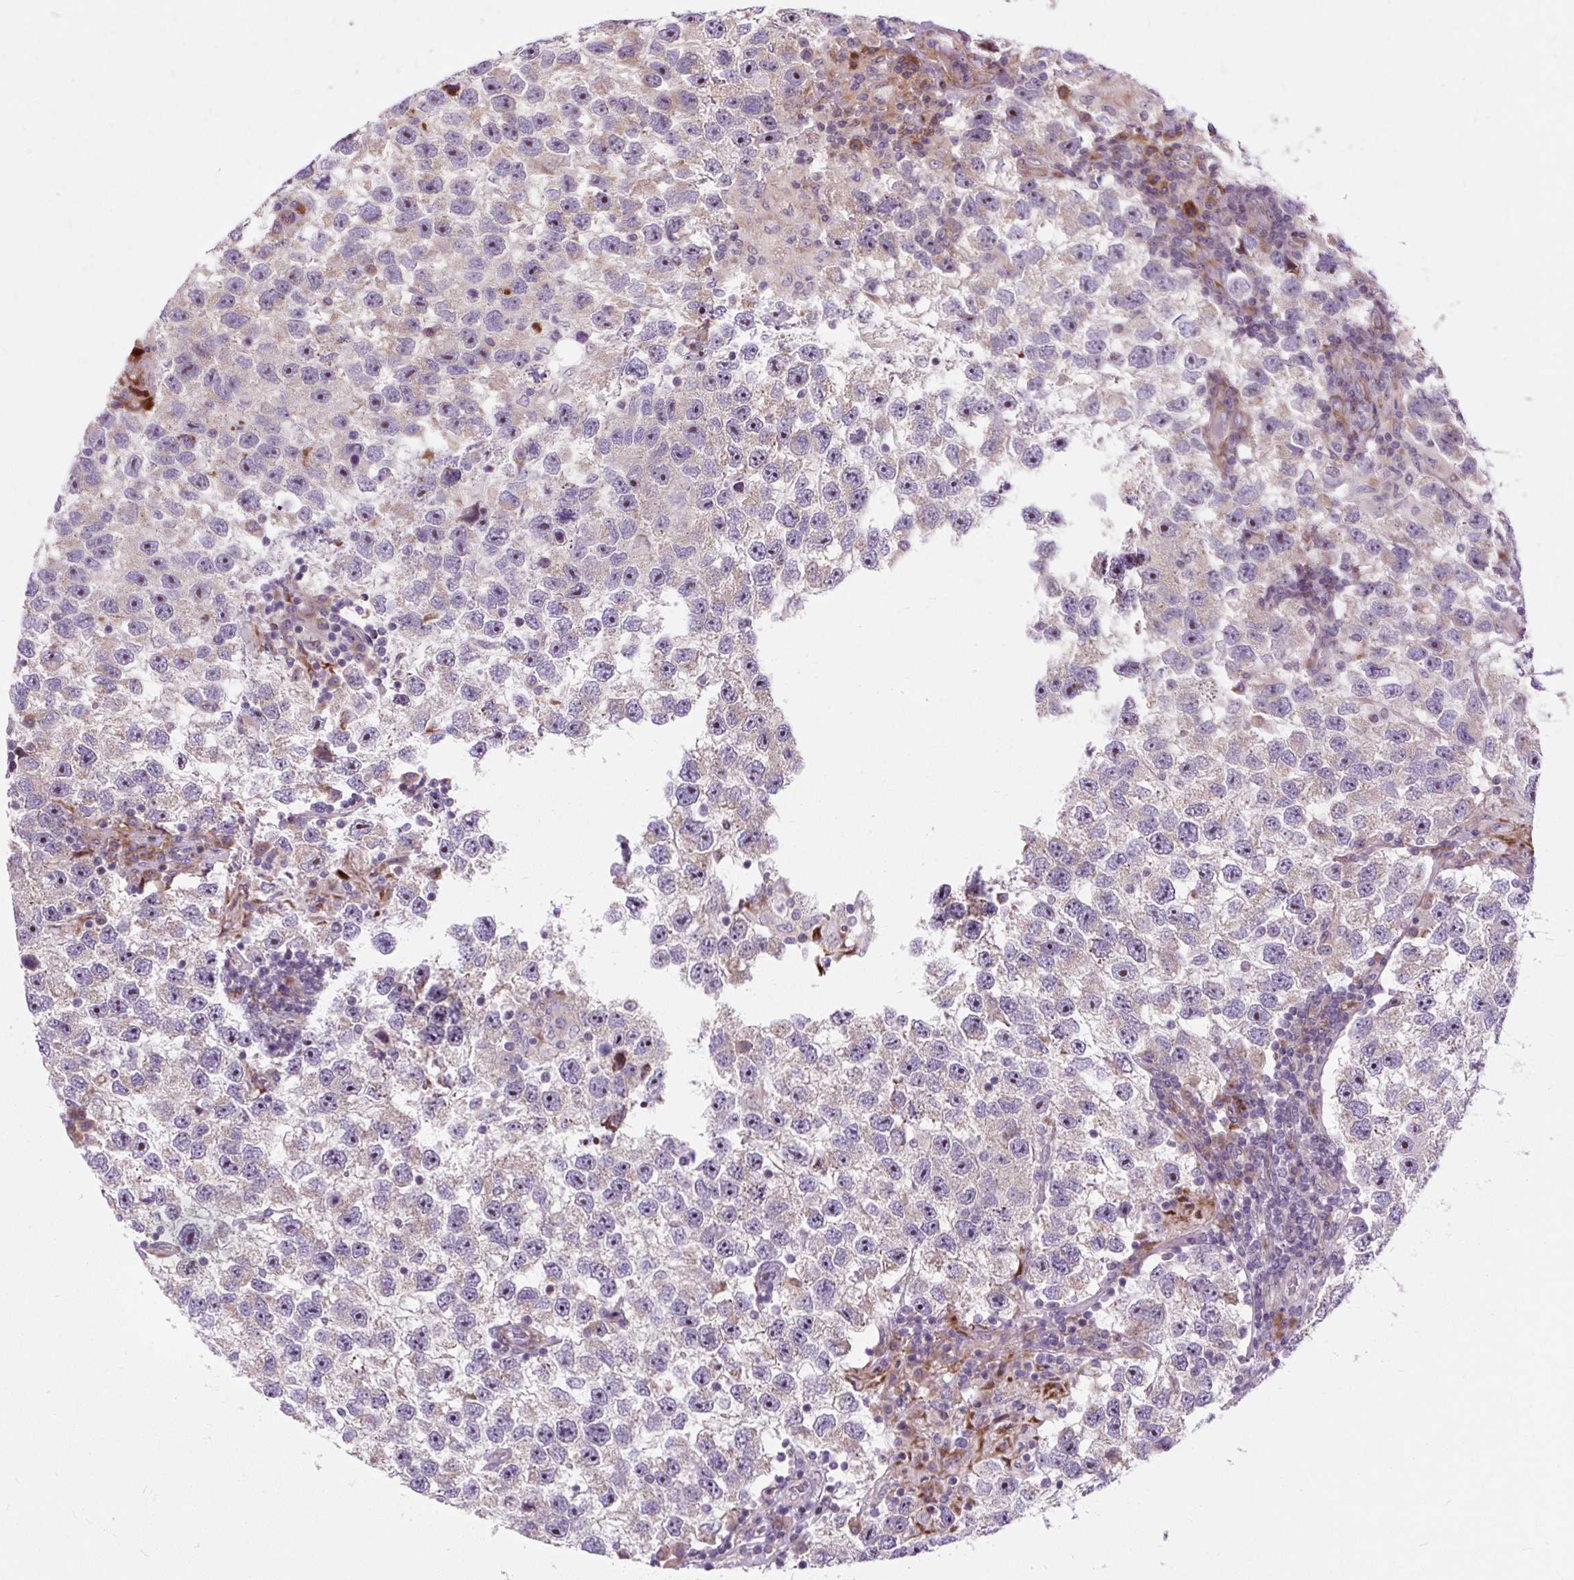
{"staining": {"intensity": "negative", "quantity": "none", "location": "none"}, "tissue": "testis cancer", "cell_type": "Tumor cells", "image_type": "cancer", "snomed": [{"axis": "morphology", "description": "Seminoma, NOS"}, {"axis": "topography", "description": "Testis"}], "caption": "IHC of human testis seminoma shows no staining in tumor cells. The staining was performed using DAB to visualize the protein expression in brown, while the nuclei were stained in blue with hematoxylin (Magnification: 20x).", "gene": "CISD3", "patient": {"sex": "male", "age": 26}}